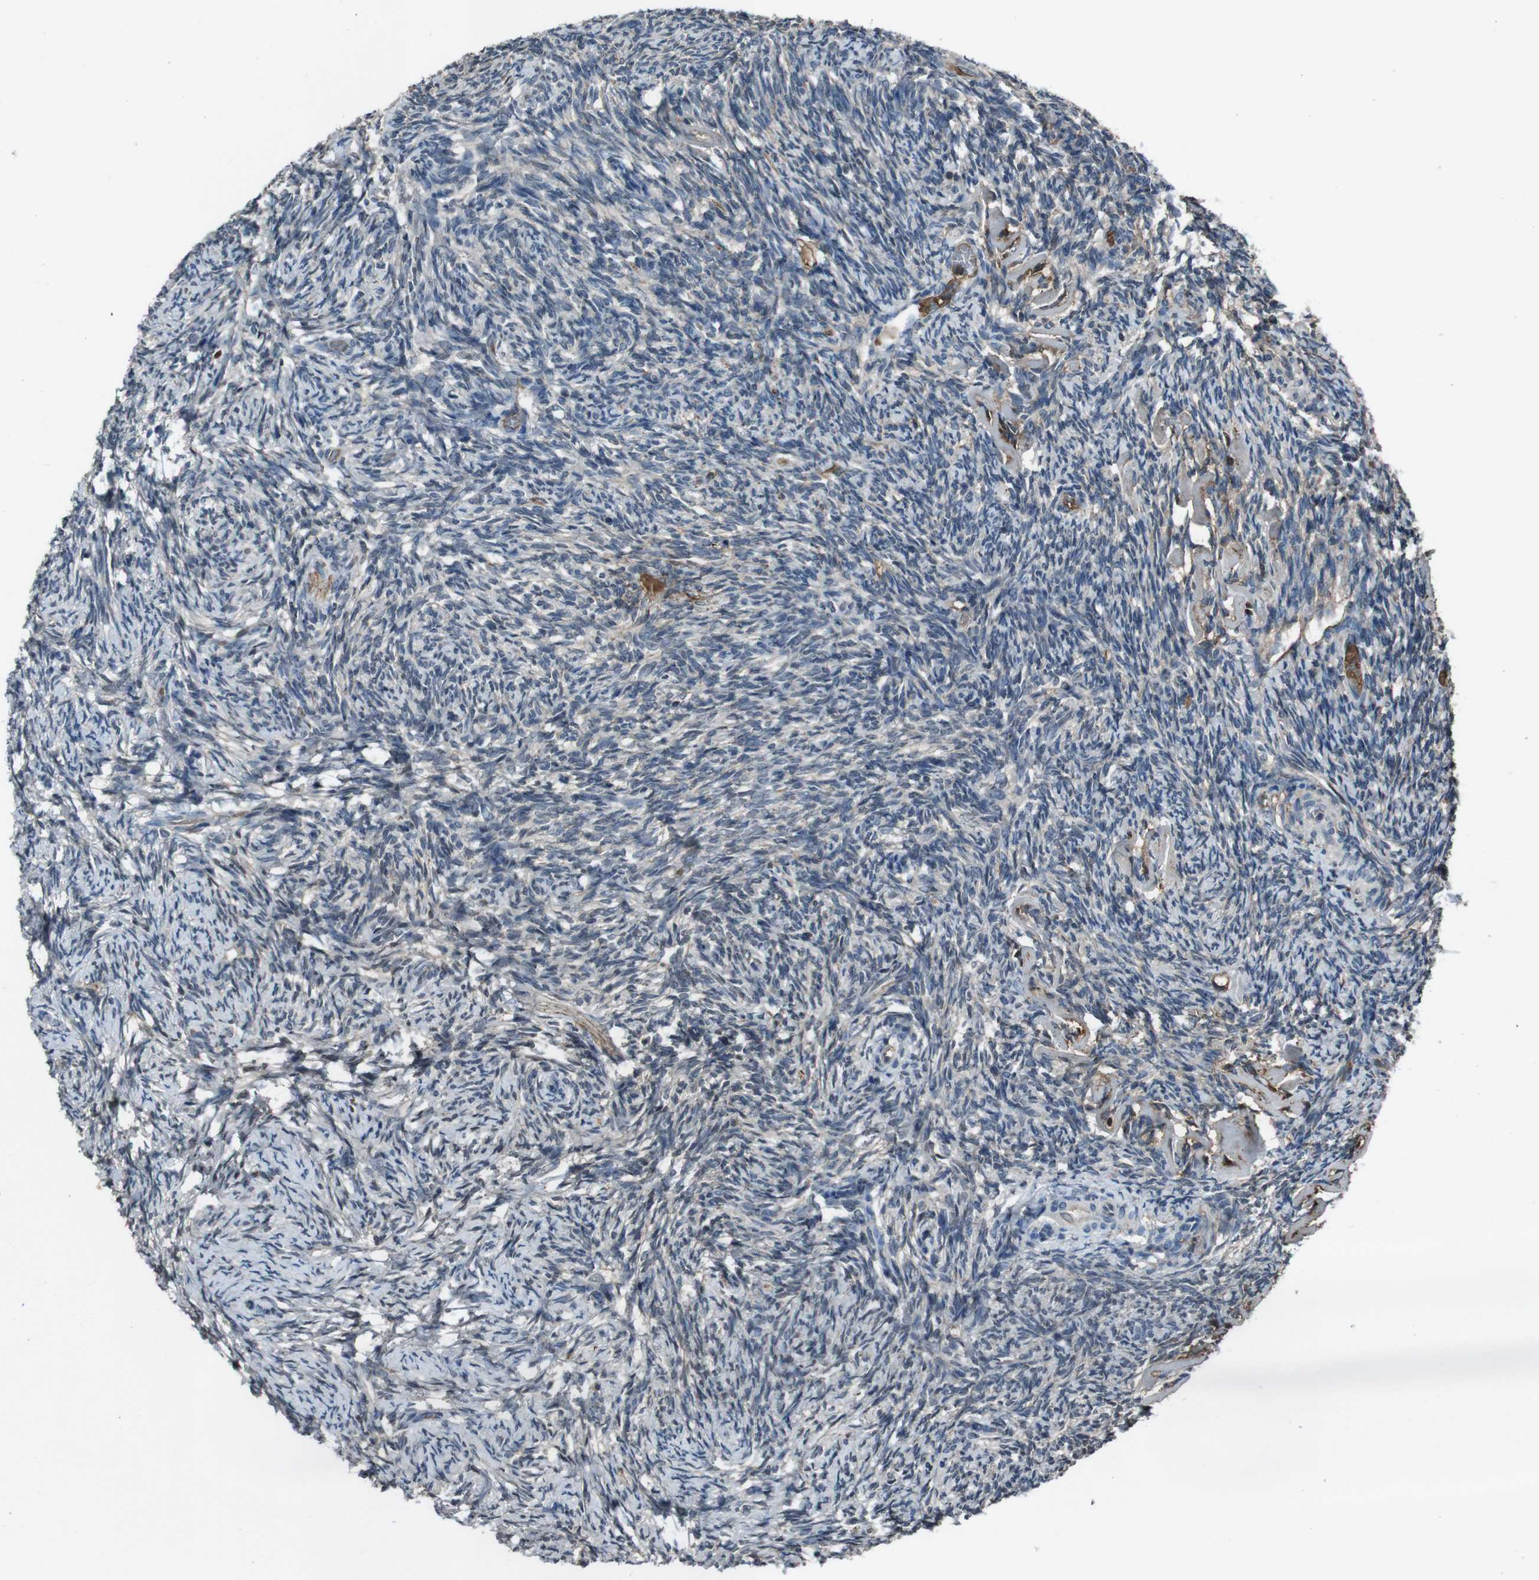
{"staining": {"intensity": "moderate", "quantity": "<25%", "location": "cytoplasmic/membranous"}, "tissue": "ovary", "cell_type": "Ovarian stroma cells", "image_type": "normal", "snomed": [{"axis": "morphology", "description": "Normal tissue, NOS"}, {"axis": "topography", "description": "Ovary"}], "caption": "Brown immunohistochemical staining in unremarkable human ovary reveals moderate cytoplasmic/membranous expression in about <25% of ovarian stroma cells.", "gene": "UGT1A6", "patient": {"sex": "female", "age": 60}}